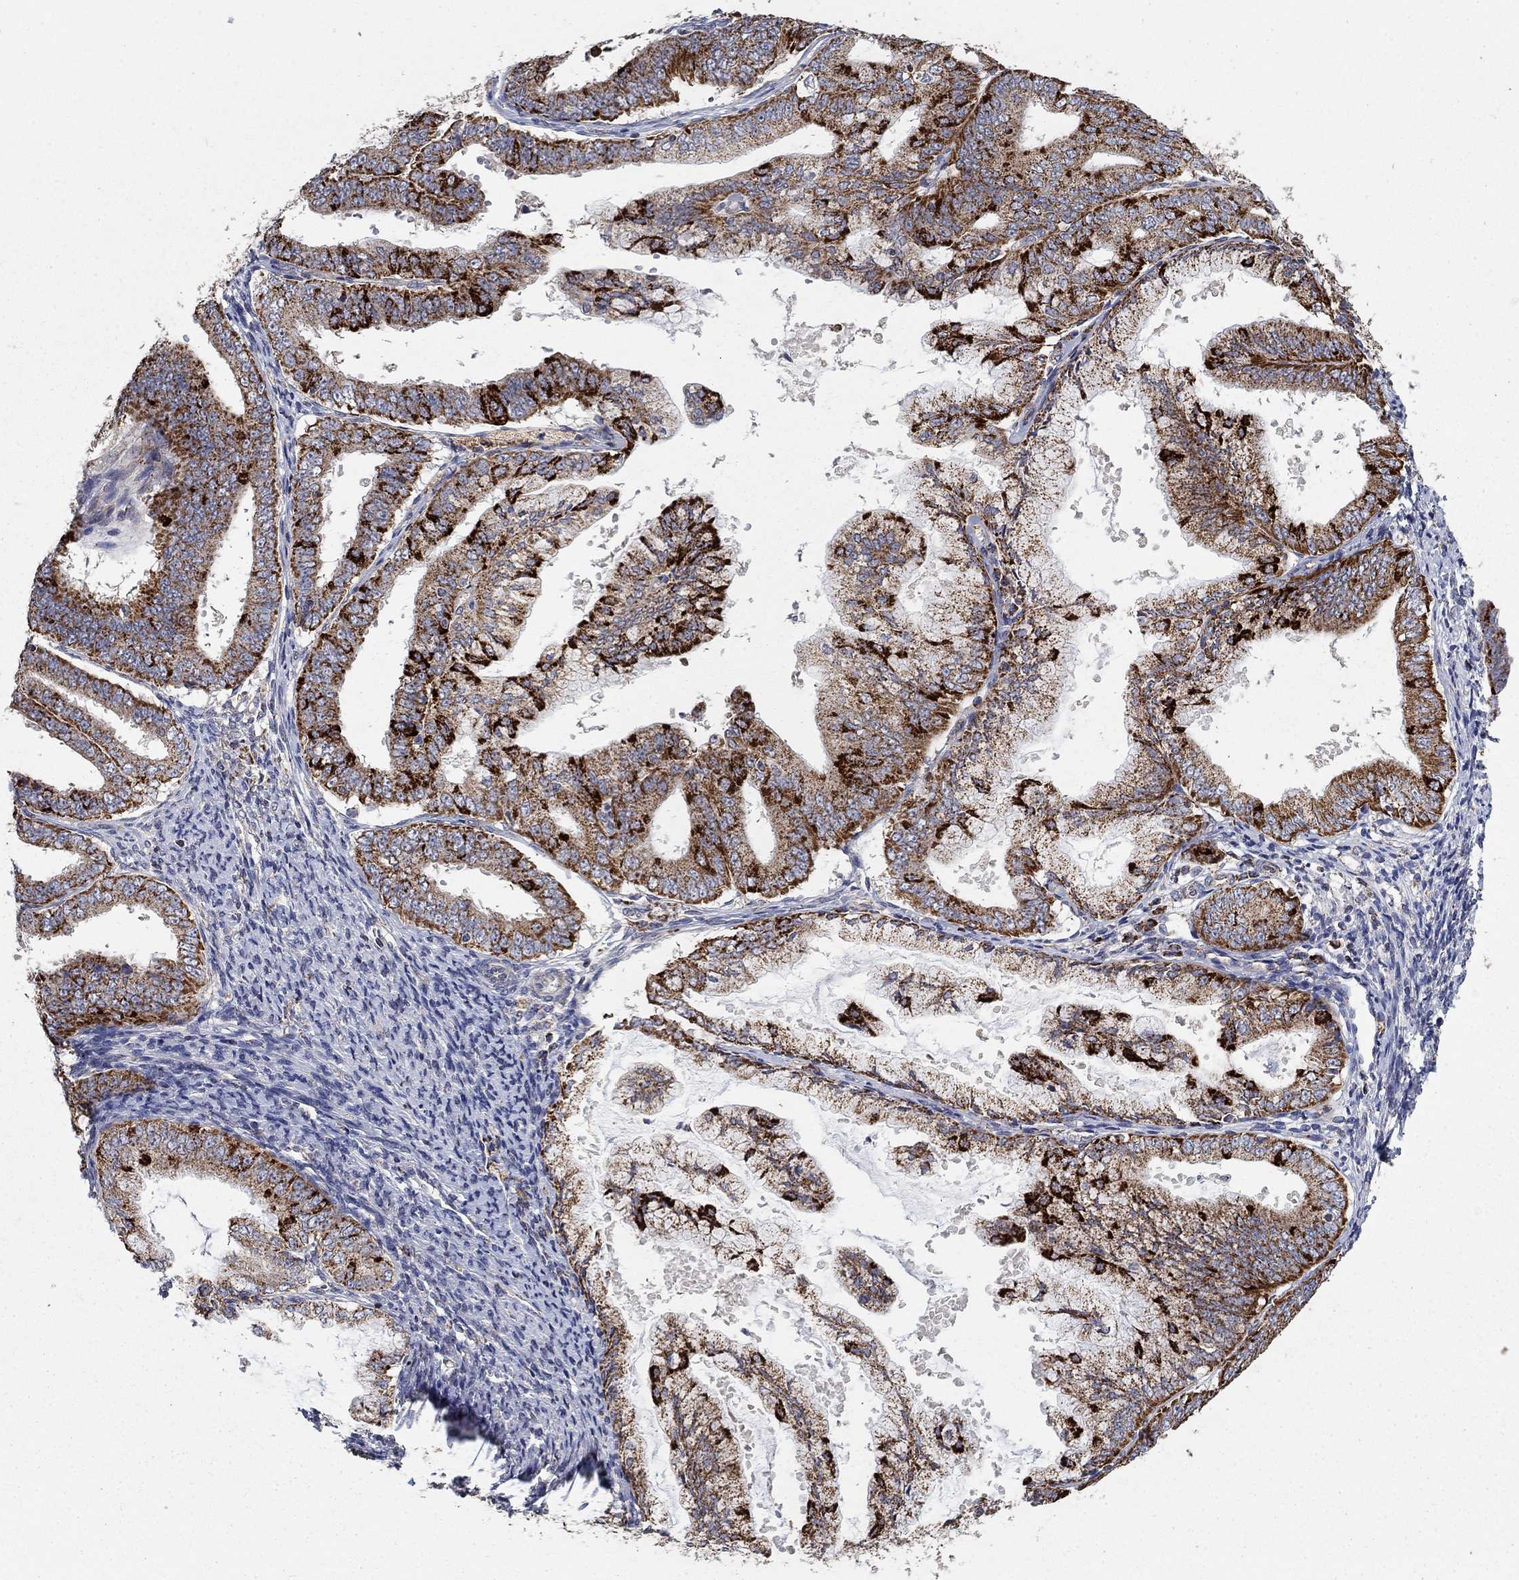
{"staining": {"intensity": "strong", "quantity": "25%-75%", "location": "cytoplasmic/membranous"}, "tissue": "endometrial cancer", "cell_type": "Tumor cells", "image_type": "cancer", "snomed": [{"axis": "morphology", "description": "Adenocarcinoma, NOS"}, {"axis": "topography", "description": "Endometrium"}], "caption": "IHC staining of endometrial cancer (adenocarcinoma), which reveals high levels of strong cytoplasmic/membranous staining in approximately 25%-75% of tumor cells indicating strong cytoplasmic/membranous protein positivity. The staining was performed using DAB (3,3'-diaminobenzidine) (brown) for protein detection and nuclei were counterstained in hematoxylin (blue).", "gene": "GPSM1", "patient": {"sex": "female", "age": 63}}